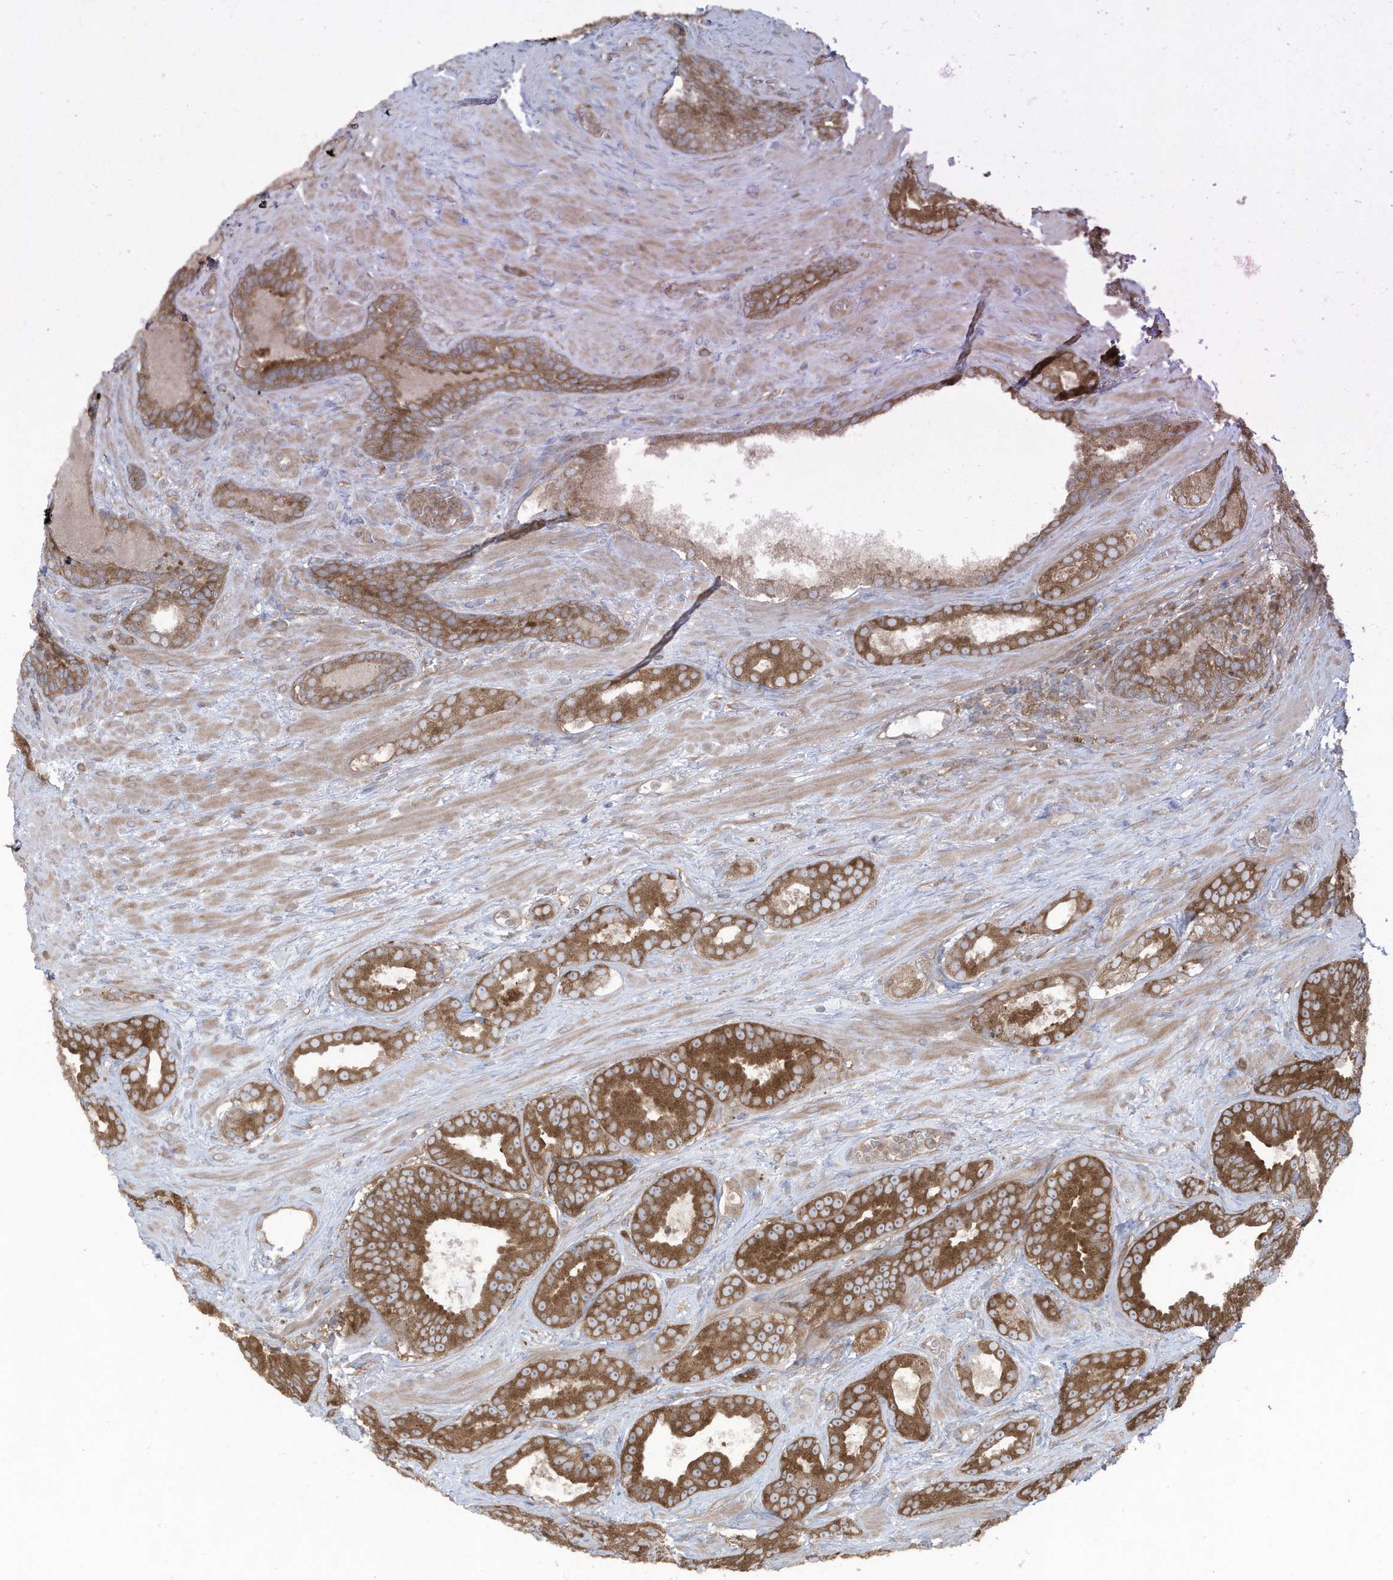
{"staining": {"intensity": "moderate", "quantity": ">75%", "location": "cytoplasmic/membranous"}, "tissue": "prostate cancer", "cell_type": "Tumor cells", "image_type": "cancer", "snomed": [{"axis": "morphology", "description": "Adenocarcinoma, High grade"}, {"axis": "topography", "description": "Prostate"}], "caption": "Immunohistochemistry (IHC) photomicrograph of prostate cancer (high-grade adenocarcinoma) stained for a protein (brown), which shows medium levels of moderate cytoplasmic/membranous positivity in approximately >75% of tumor cells.", "gene": "OLA1", "patient": {"sex": "male", "age": 66}}